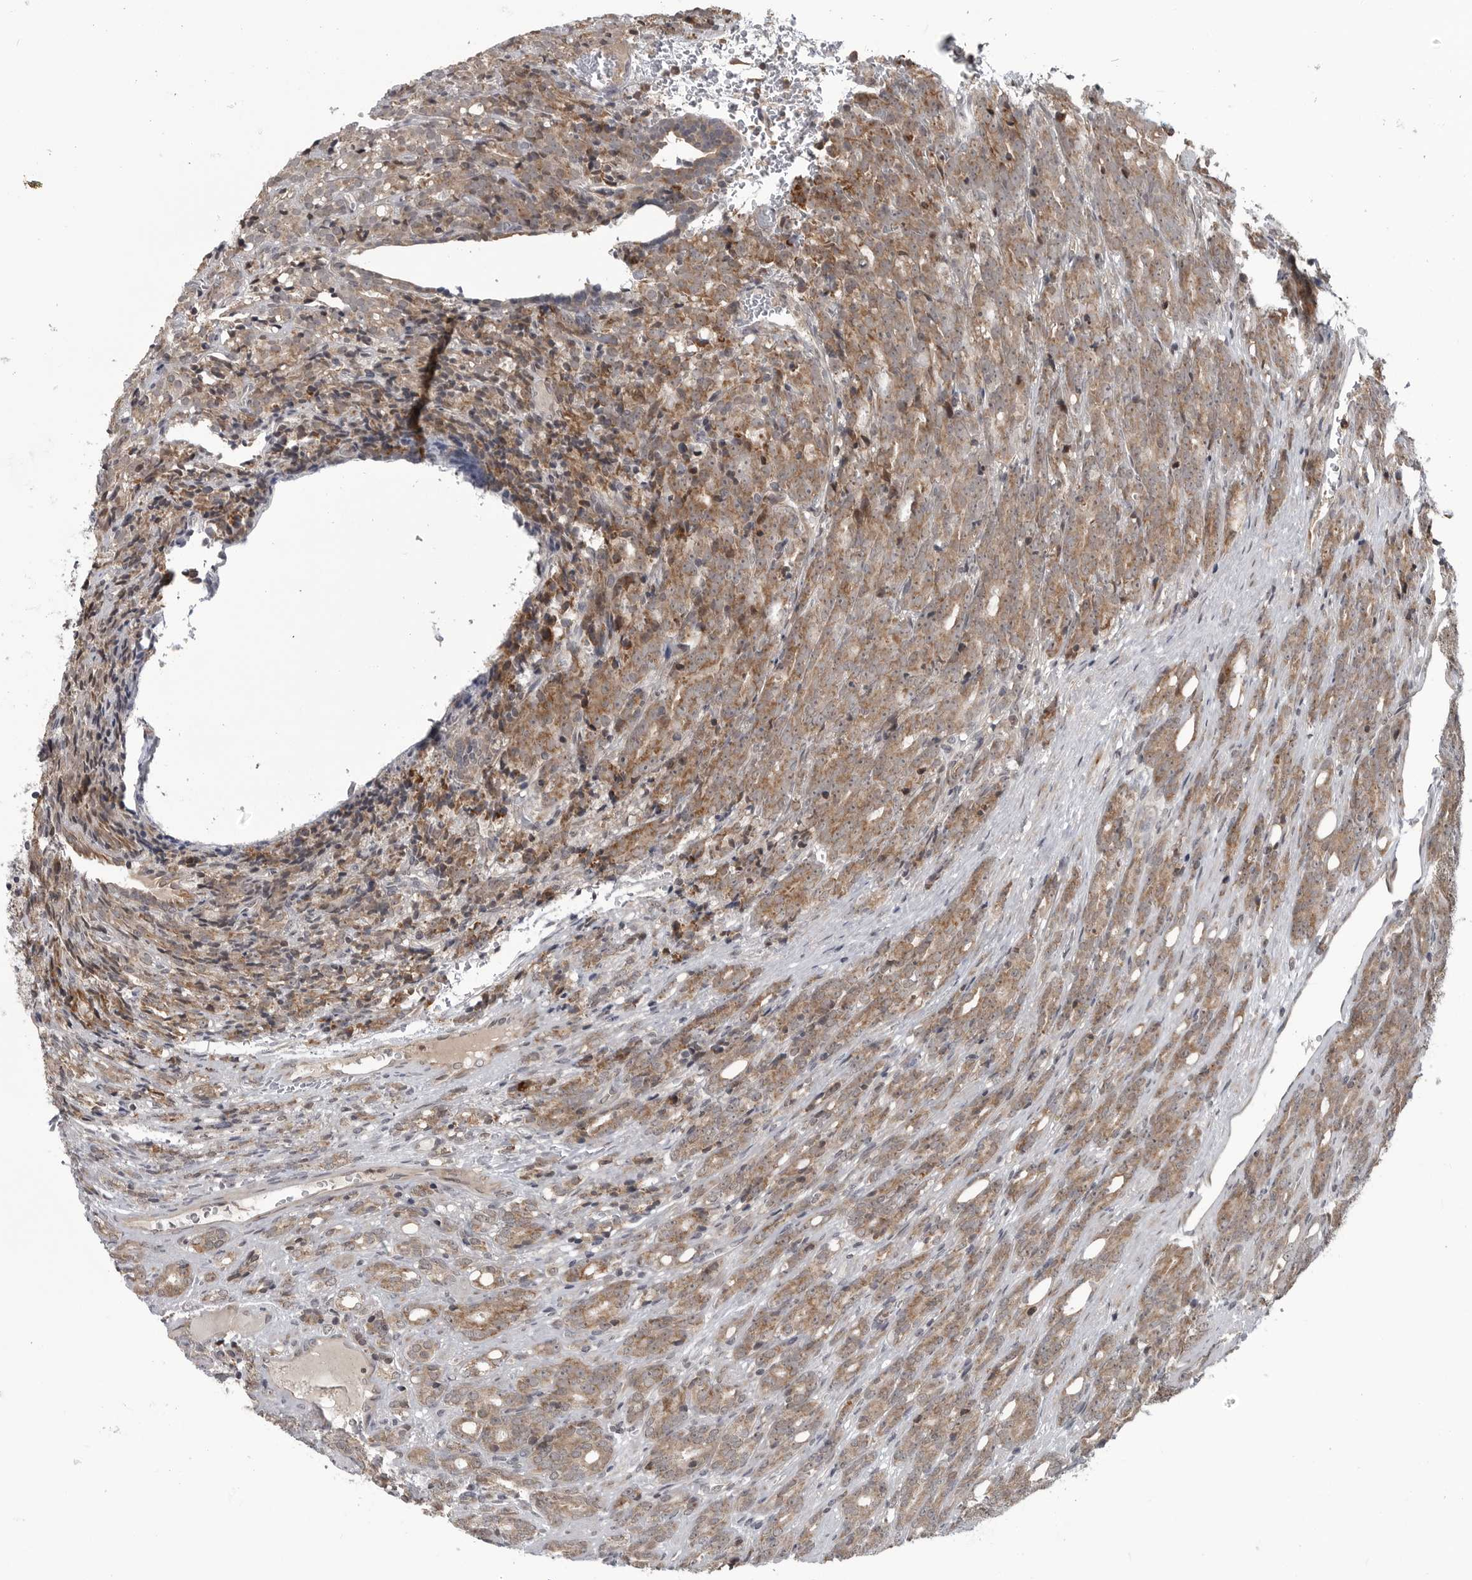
{"staining": {"intensity": "moderate", "quantity": ">75%", "location": "cytoplasmic/membranous"}, "tissue": "prostate cancer", "cell_type": "Tumor cells", "image_type": "cancer", "snomed": [{"axis": "morphology", "description": "Adenocarcinoma, High grade"}, {"axis": "topography", "description": "Prostate"}], "caption": "Tumor cells demonstrate medium levels of moderate cytoplasmic/membranous positivity in about >75% of cells in prostate cancer (high-grade adenocarcinoma).", "gene": "FAAP100", "patient": {"sex": "male", "age": 62}}